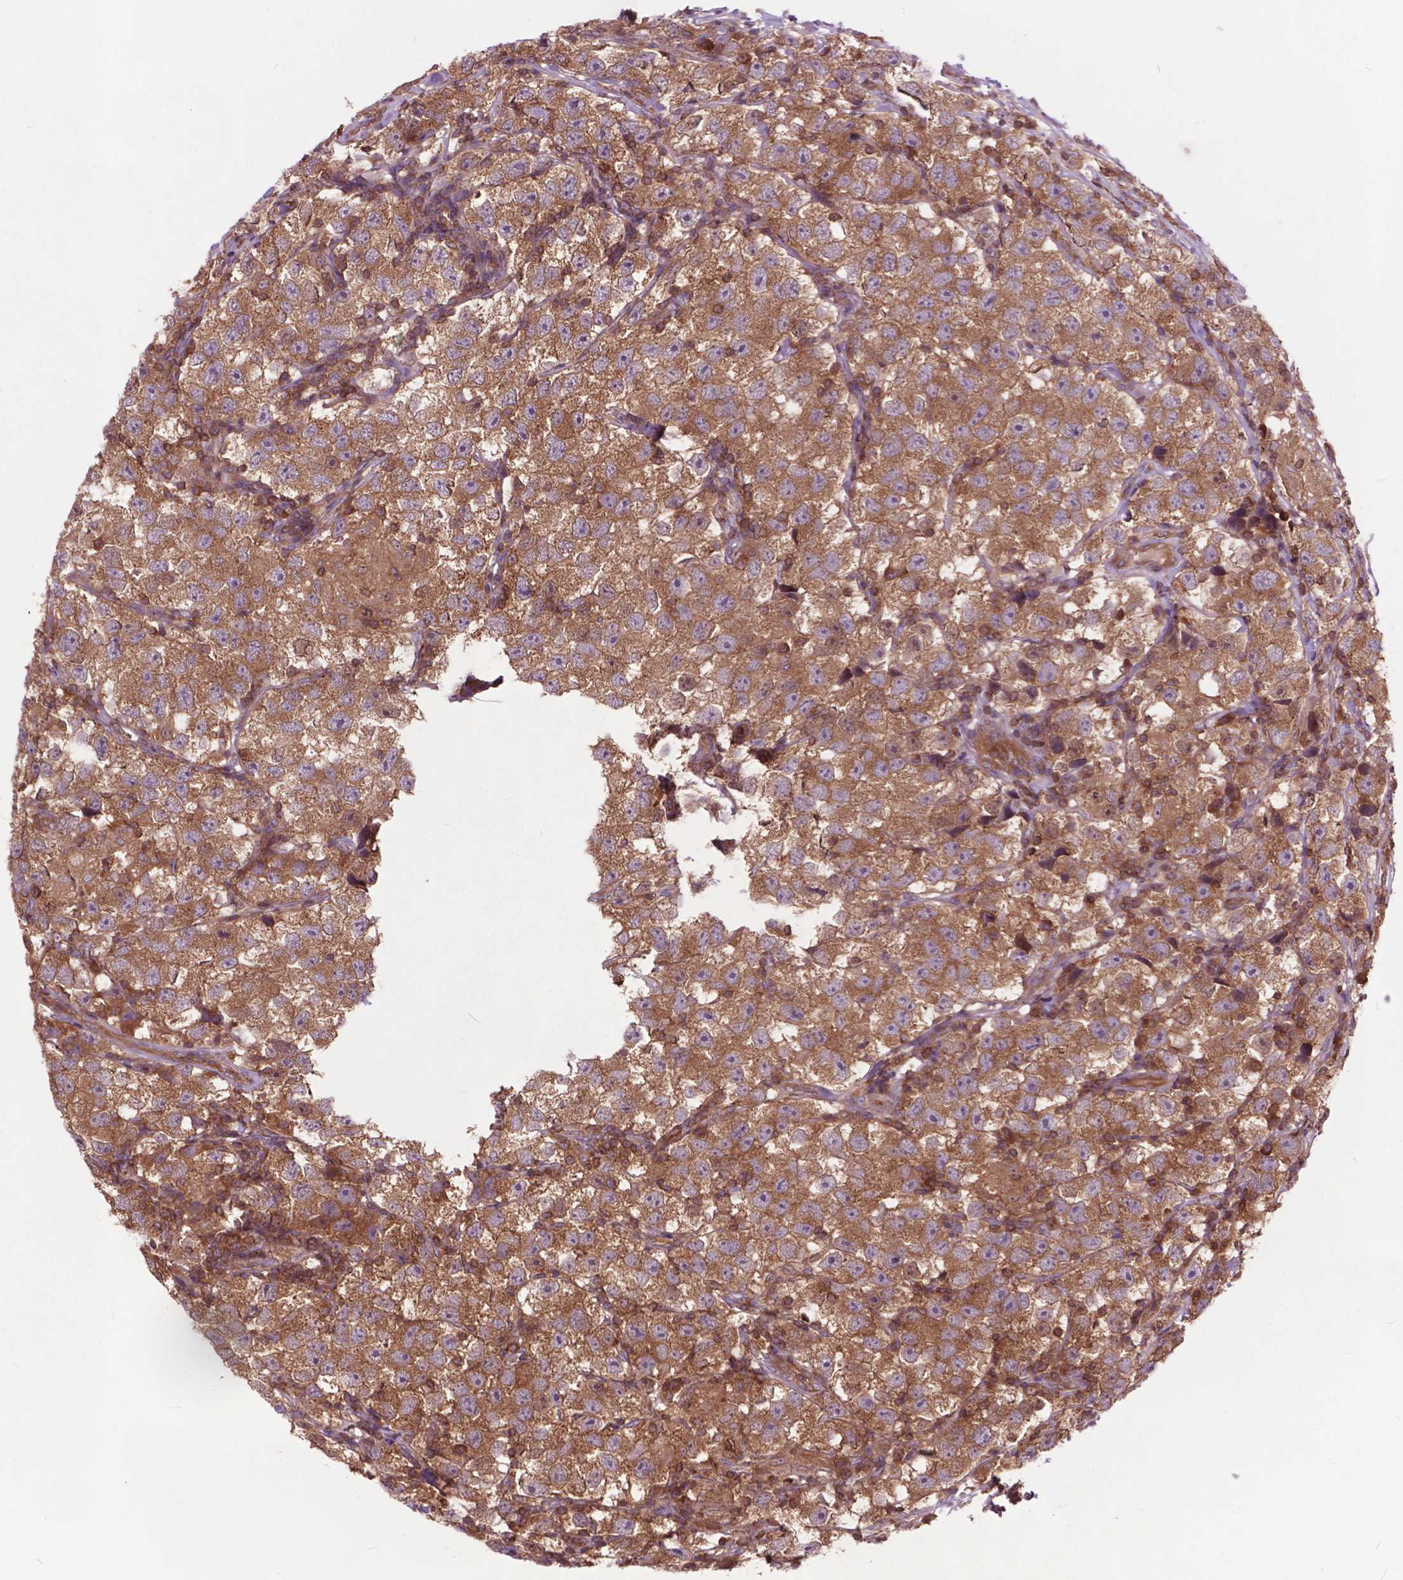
{"staining": {"intensity": "moderate", "quantity": ">75%", "location": "cytoplasmic/membranous"}, "tissue": "testis cancer", "cell_type": "Tumor cells", "image_type": "cancer", "snomed": [{"axis": "morphology", "description": "Seminoma, NOS"}, {"axis": "topography", "description": "Testis"}], "caption": "Protein staining of testis cancer (seminoma) tissue shows moderate cytoplasmic/membranous expression in approximately >75% of tumor cells.", "gene": "ARAF", "patient": {"sex": "male", "age": 26}}